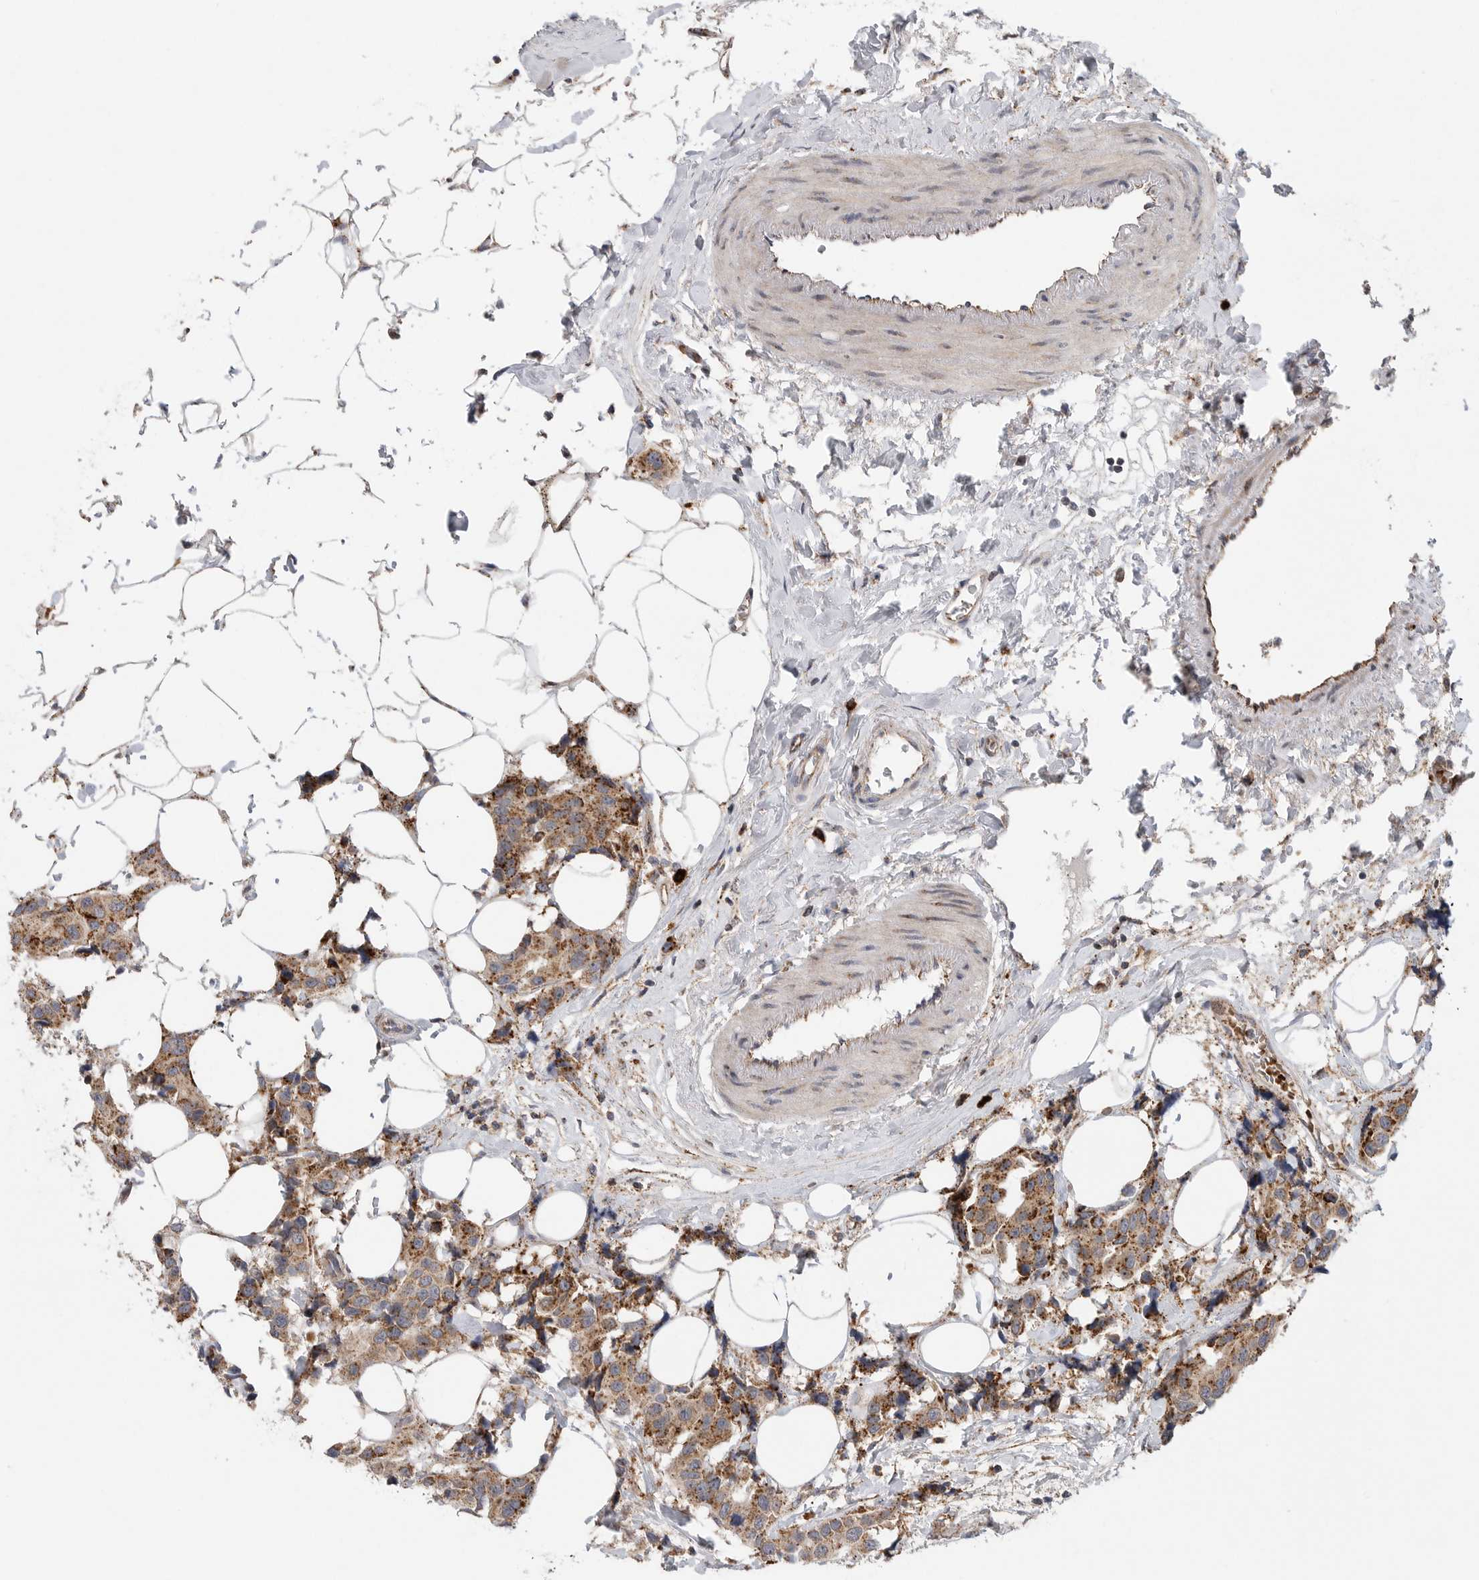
{"staining": {"intensity": "moderate", "quantity": ">75%", "location": "cytoplasmic/membranous"}, "tissue": "breast cancer", "cell_type": "Tumor cells", "image_type": "cancer", "snomed": [{"axis": "morphology", "description": "Normal tissue, NOS"}, {"axis": "morphology", "description": "Duct carcinoma"}, {"axis": "topography", "description": "Breast"}], "caption": "Tumor cells display medium levels of moderate cytoplasmic/membranous expression in approximately >75% of cells in human breast cancer (invasive ductal carcinoma).", "gene": "GALNS", "patient": {"sex": "female", "age": 39}}